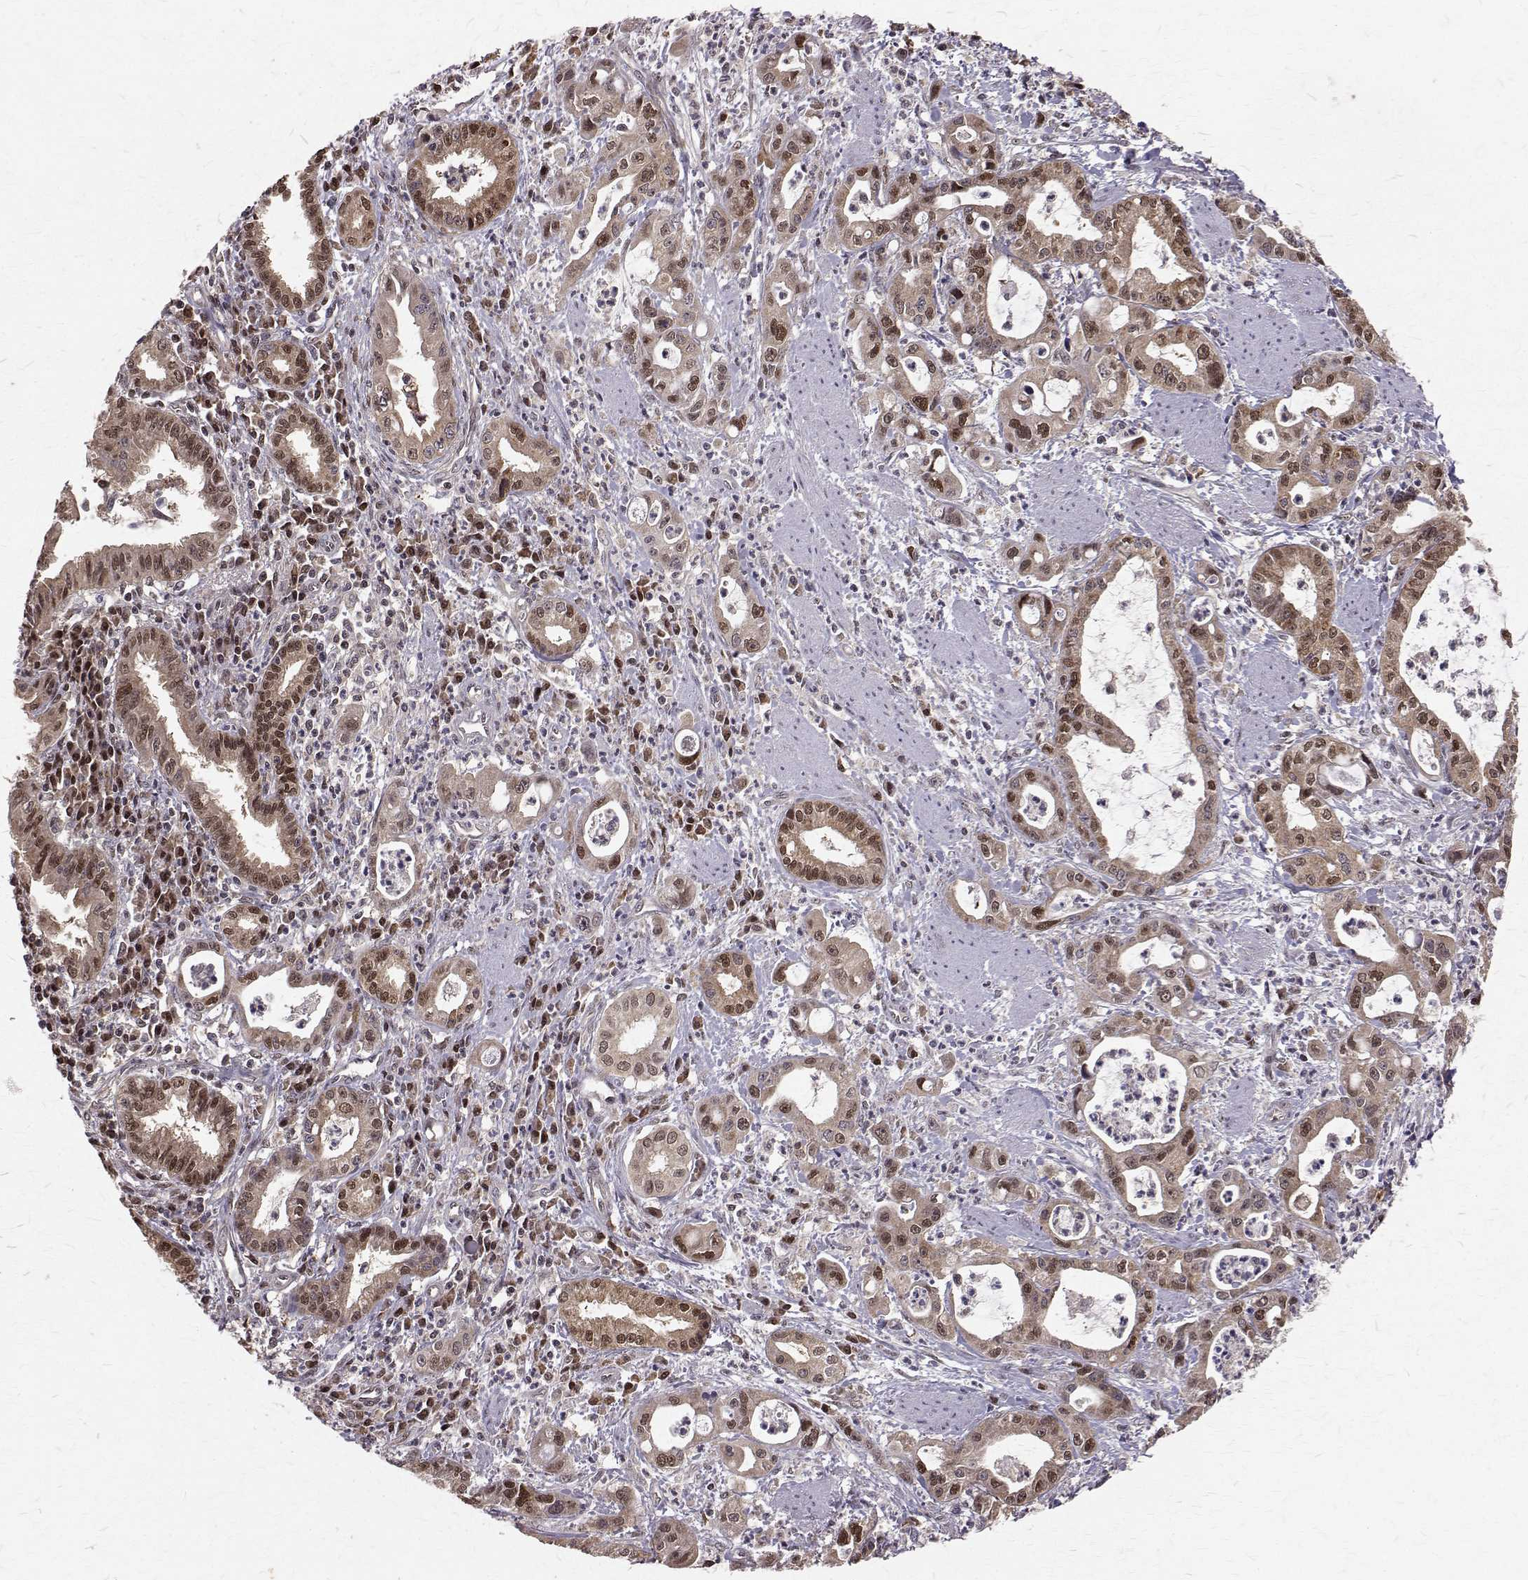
{"staining": {"intensity": "moderate", "quantity": ">75%", "location": "cytoplasmic/membranous,nuclear"}, "tissue": "pancreatic cancer", "cell_type": "Tumor cells", "image_type": "cancer", "snomed": [{"axis": "morphology", "description": "Adenocarcinoma, NOS"}, {"axis": "topography", "description": "Pancreas"}], "caption": "This is an image of immunohistochemistry (IHC) staining of pancreatic cancer, which shows moderate positivity in the cytoplasmic/membranous and nuclear of tumor cells.", "gene": "NIF3L1", "patient": {"sex": "male", "age": 72}}